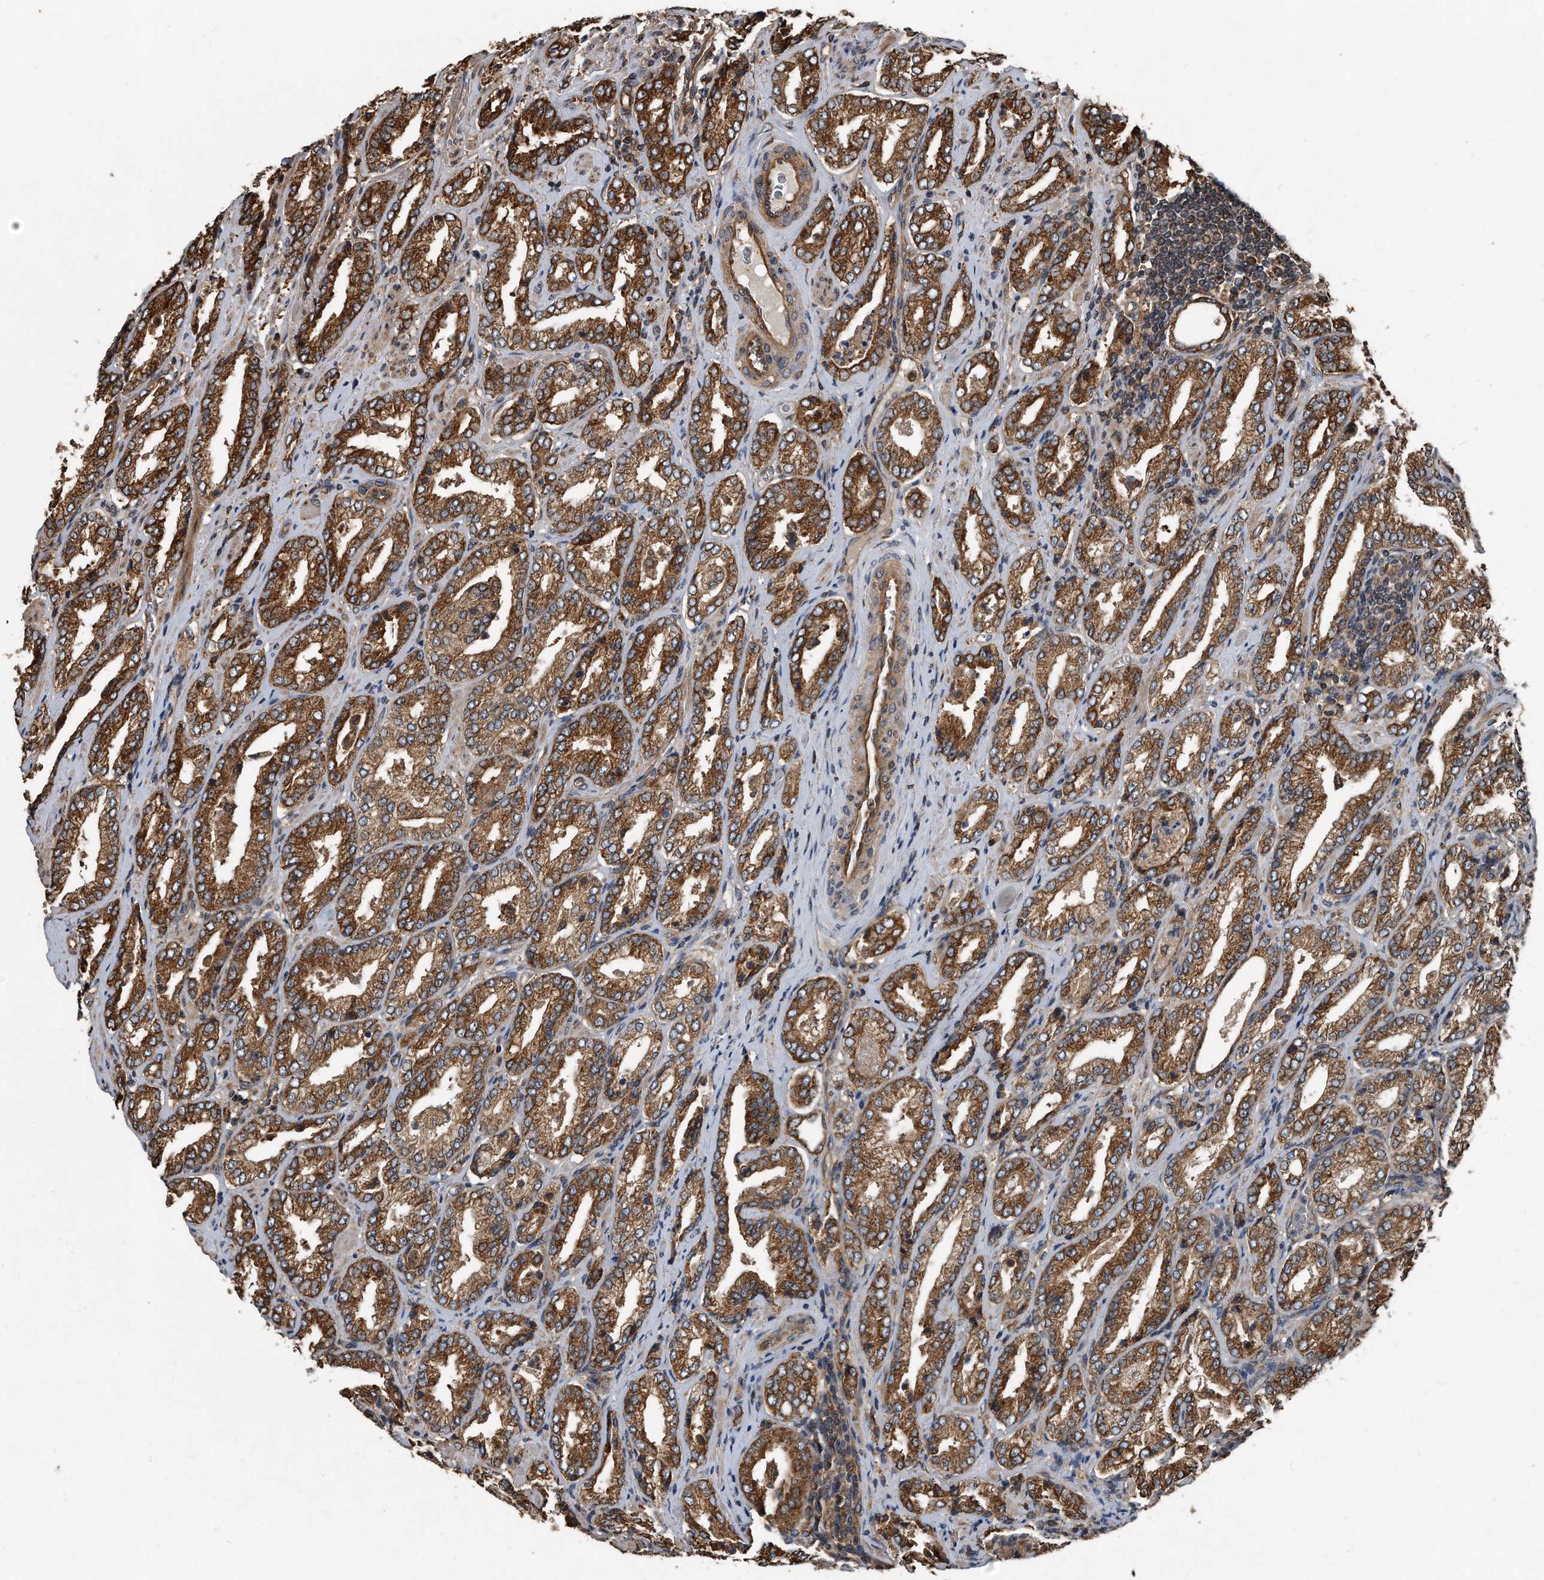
{"staining": {"intensity": "strong", "quantity": ">75%", "location": "cytoplasmic/membranous"}, "tissue": "prostate cancer", "cell_type": "Tumor cells", "image_type": "cancer", "snomed": [{"axis": "morphology", "description": "Adenocarcinoma, Low grade"}, {"axis": "topography", "description": "Prostate"}], "caption": "IHC (DAB (3,3'-diaminobenzidine)) staining of human prostate adenocarcinoma (low-grade) exhibits strong cytoplasmic/membranous protein staining in about >75% of tumor cells.", "gene": "FAM136A", "patient": {"sex": "male", "age": 62}}